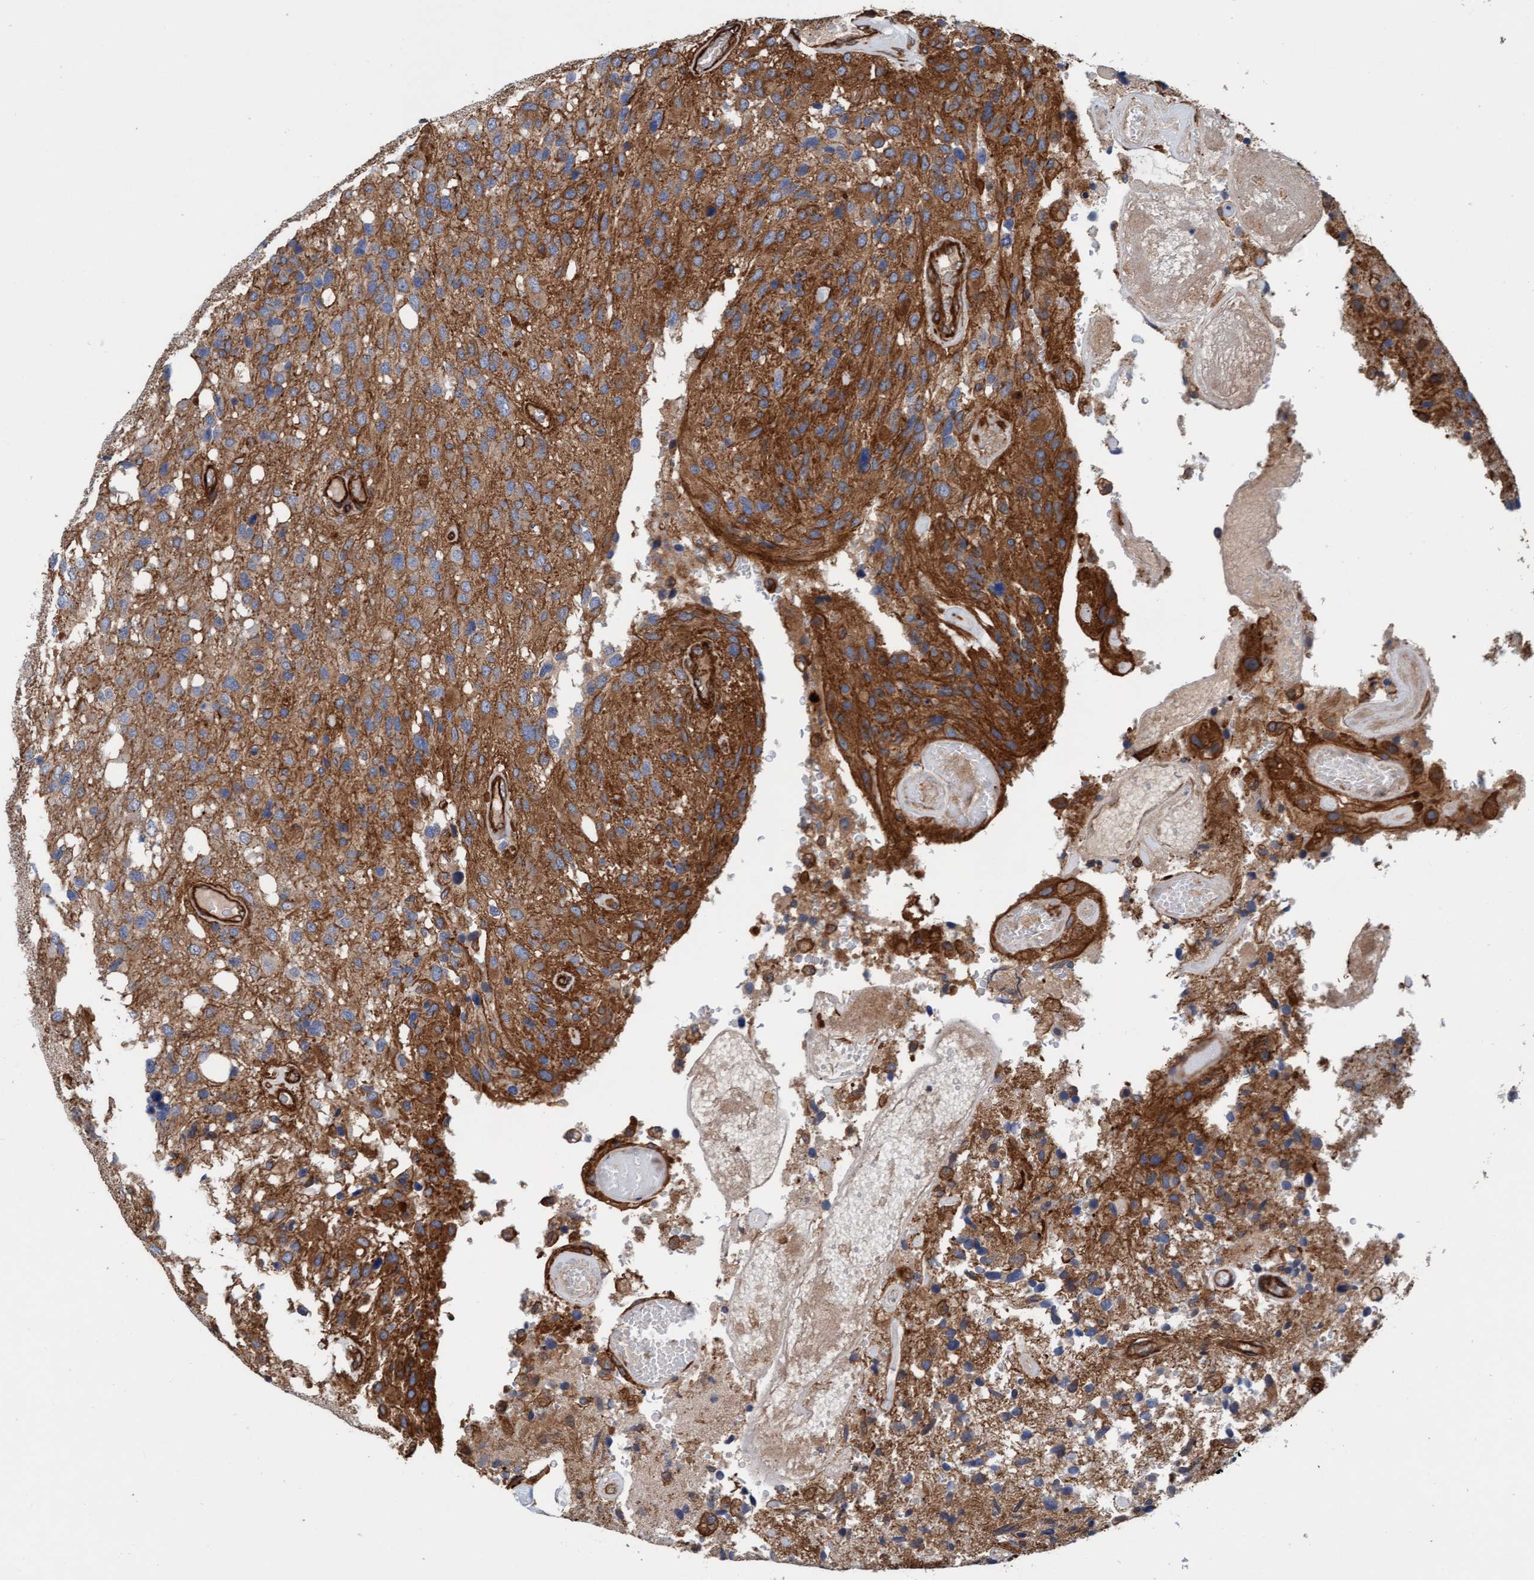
{"staining": {"intensity": "moderate", "quantity": ">75%", "location": "cytoplasmic/membranous"}, "tissue": "glioma", "cell_type": "Tumor cells", "image_type": "cancer", "snomed": [{"axis": "morphology", "description": "Glioma, malignant, High grade"}, {"axis": "topography", "description": "Brain"}], "caption": "IHC of high-grade glioma (malignant) reveals medium levels of moderate cytoplasmic/membranous positivity in approximately >75% of tumor cells.", "gene": "STXBP4", "patient": {"sex": "female", "age": 58}}